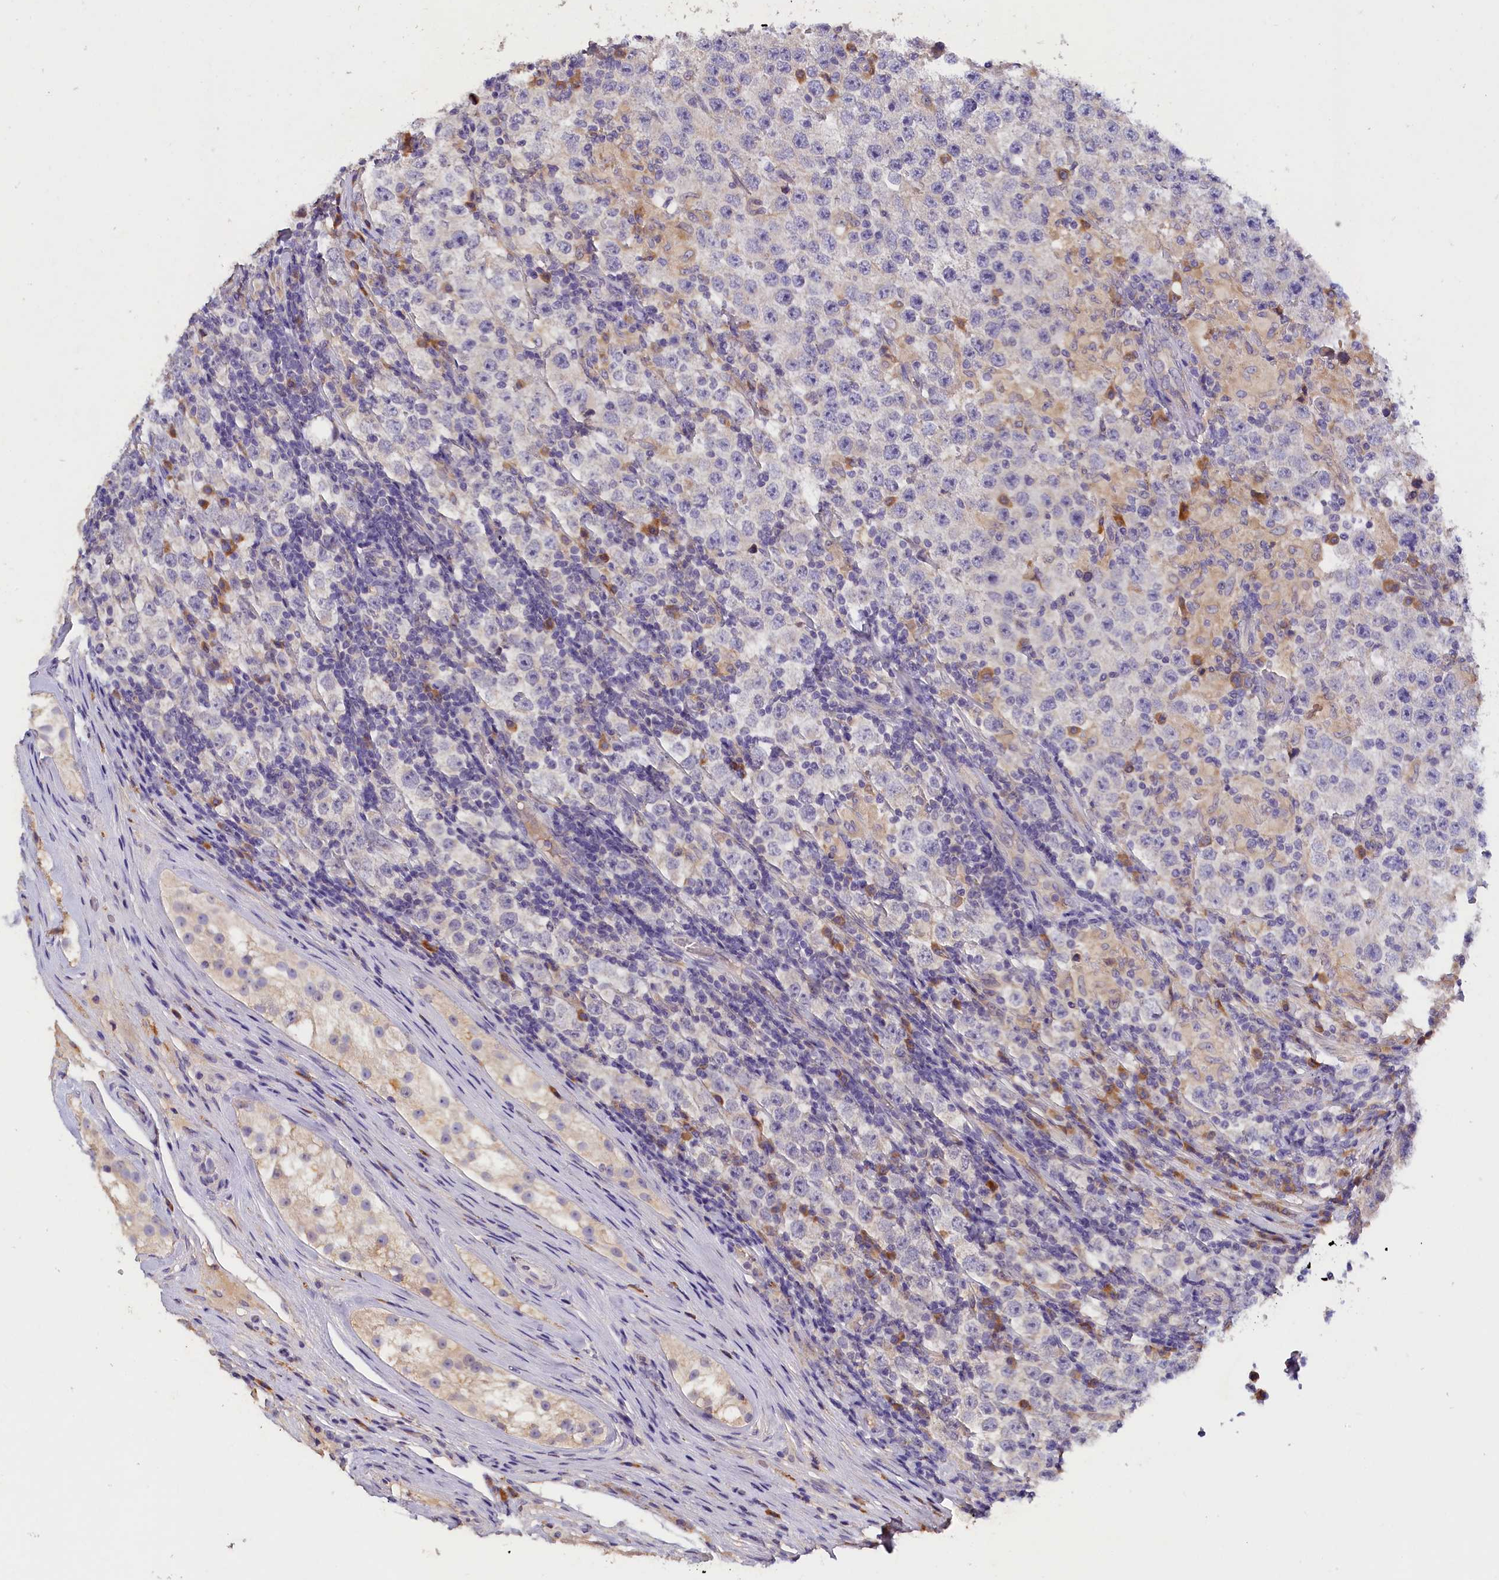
{"staining": {"intensity": "negative", "quantity": "none", "location": "none"}, "tissue": "testis cancer", "cell_type": "Tumor cells", "image_type": "cancer", "snomed": [{"axis": "morphology", "description": "Normal tissue, NOS"}, {"axis": "morphology", "description": "Urothelial carcinoma, High grade"}, {"axis": "morphology", "description": "Seminoma, NOS"}, {"axis": "morphology", "description": "Carcinoma, Embryonal, NOS"}, {"axis": "topography", "description": "Urinary bladder"}, {"axis": "topography", "description": "Testis"}], "caption": "Immunohistochemistry of testis embryonal carcinoma exhibits no staining in tumor cells. (DAB (3,3'-diaminobenzidine) IHC visualized using brightfield microscopy, high magnification).", "gene": "ST7L", "patient": {"sex": "male", "age": 41}}